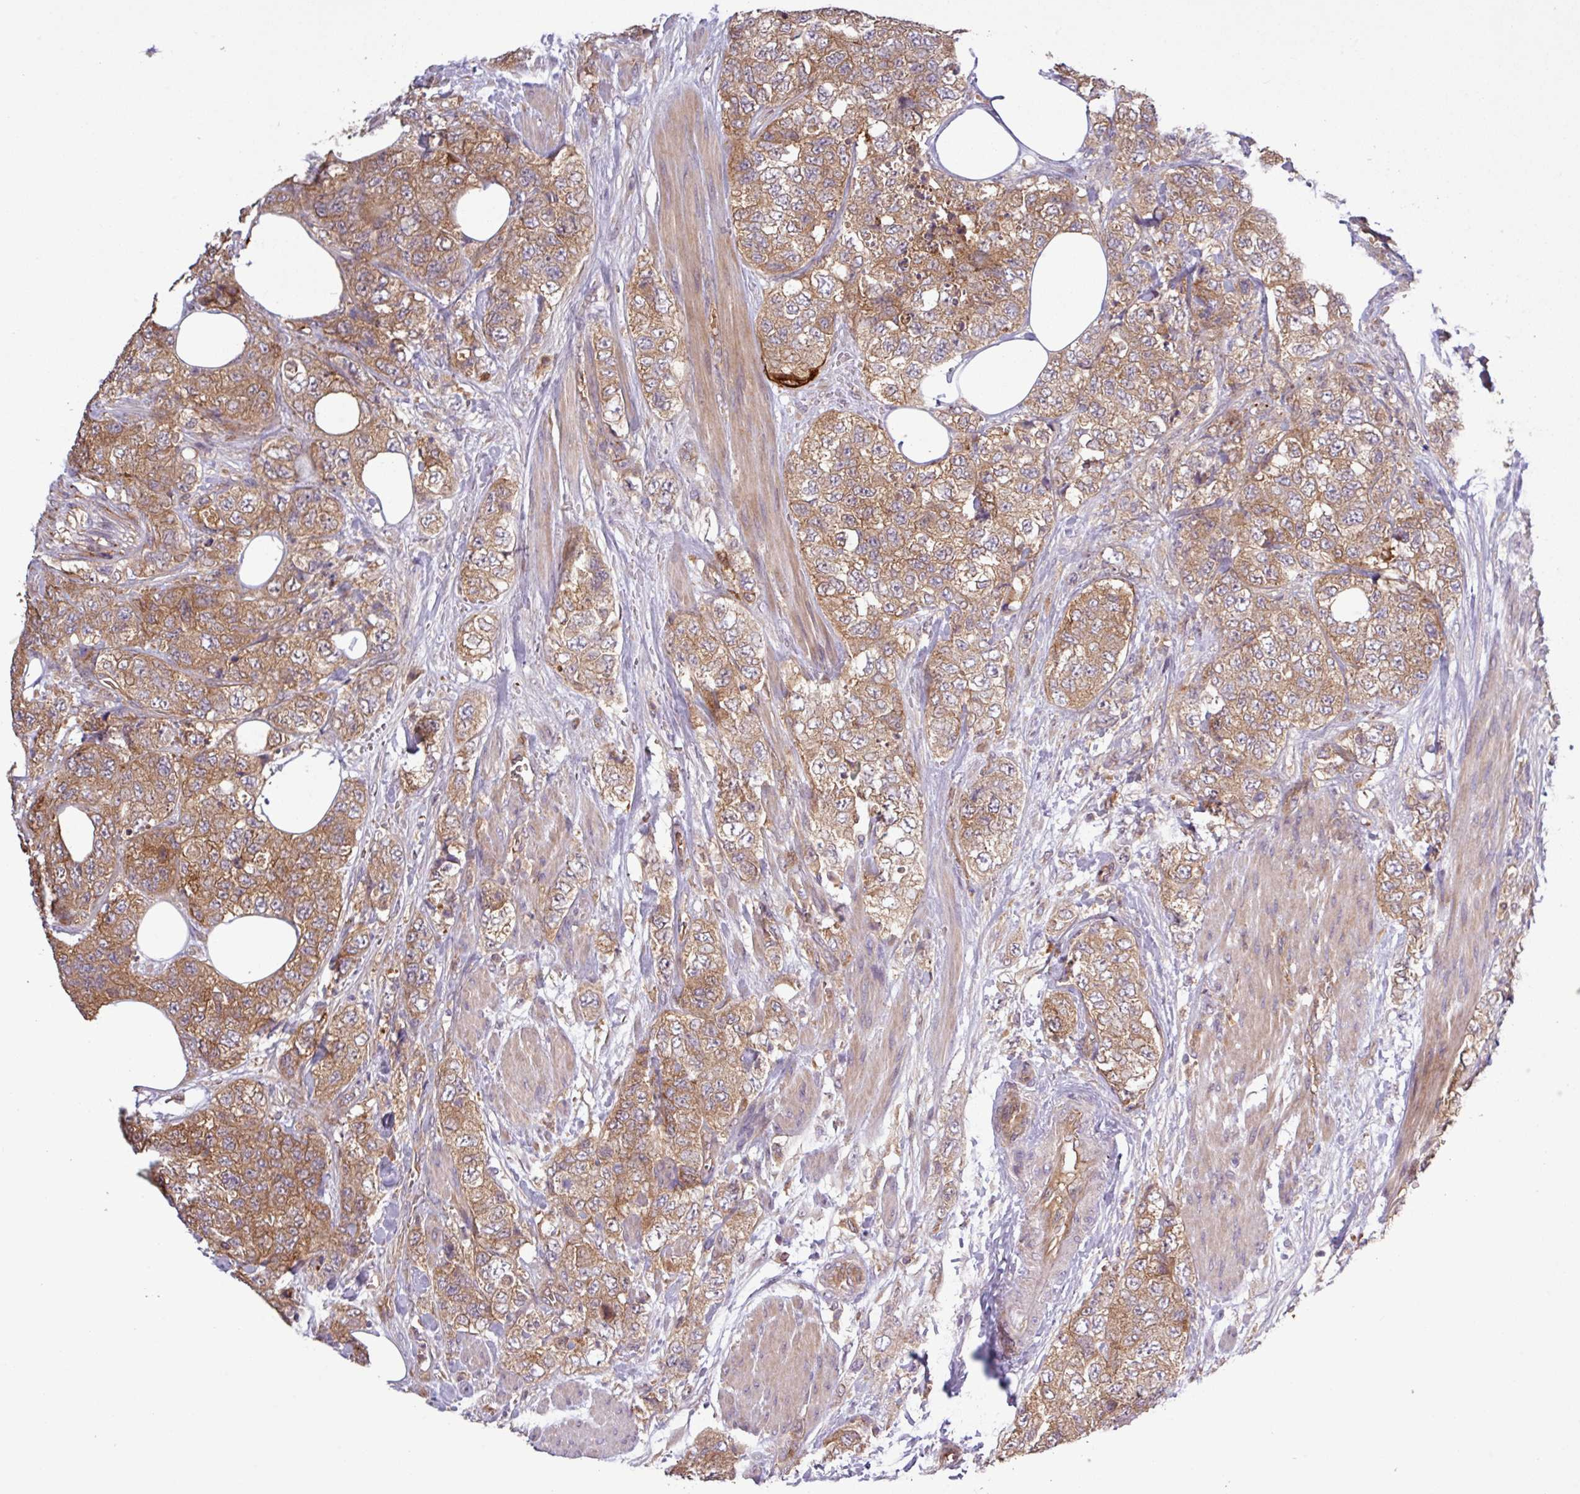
{"staining": {"intensity": "moderate", "quantity": ">75%", "location": "cytoplasmic/membranous"}, "tissue": "urothelial cancer", "cell_type": "Tumor cells", "image_type": "cancer", "snomed": [{"axis": "morphology", "description": "Urothelial carcinoma, High grade"}, {"axis": "topography", "description": "Urinary bladder"}], "caption": "DAB (3,3'-diaminobenzidine) immunohistochemical staining of high-grade urothelial carcinoma demonstrates moderate cytoplasmic/membranous protein expression in approximately >75% of tumor cells.", "gene": "SIRPB2", "patient": {"sex": "female", "age": 78}}